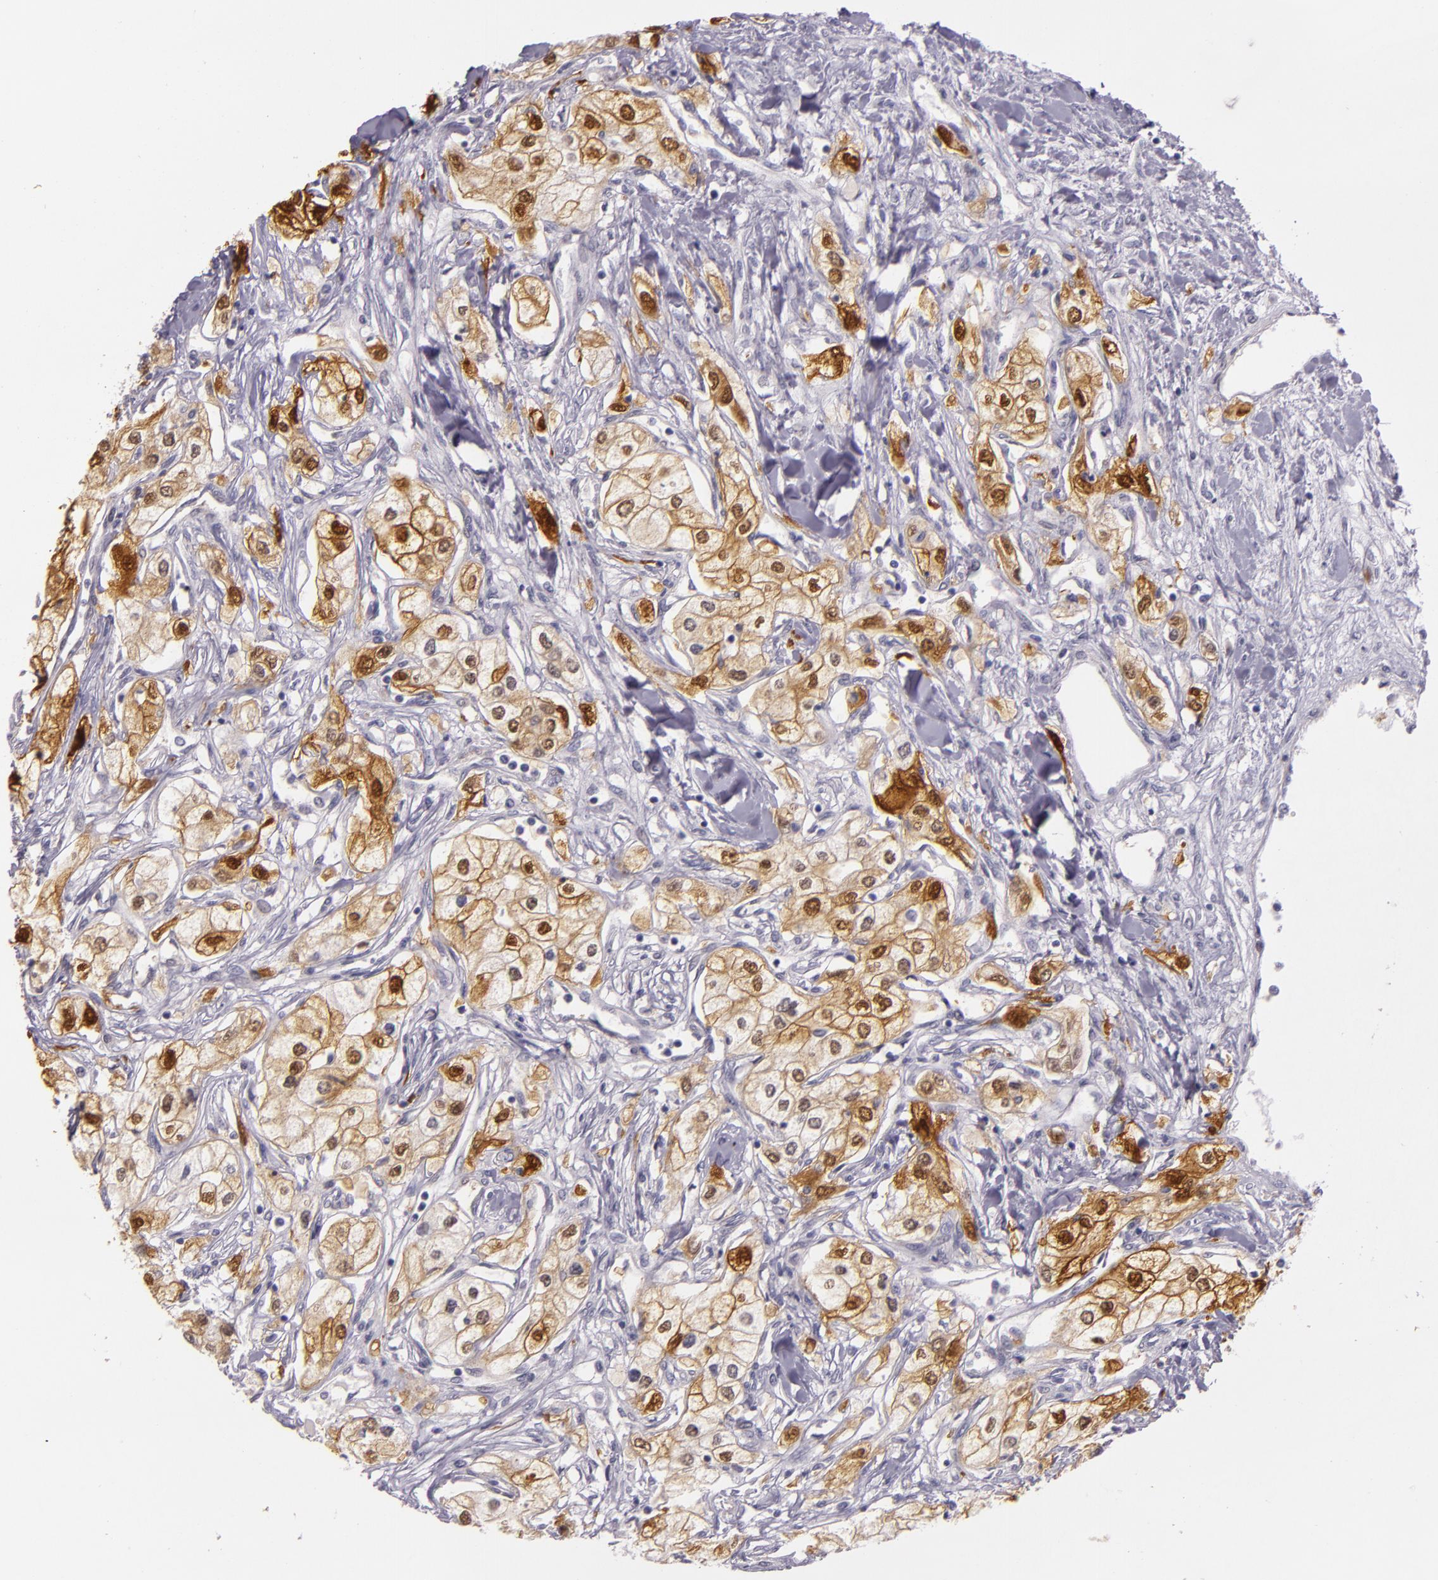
{"staining": {"intensity": "moderate", "quantity": "25%-75%", "location": "cytoplasmic/membranous,nuclear"}, "tissue": "renal cancer", "cell_type": "Tumor cells", "image_type": "cancer", "snomed": [{"axis": "morphology", "description": "Adenocarcinoma, NOS"}, {"axis": "topography", "description": "Kidney"}], "caption": "Protein expression analysis of renal cancer (adenocarcinoma) shows moderate cytoplasmic/membranous and nuclear staining in about 25%-75% of tumor cells.", "gene": "MT1A", "patient": {"sex": "male", "age": 57}}